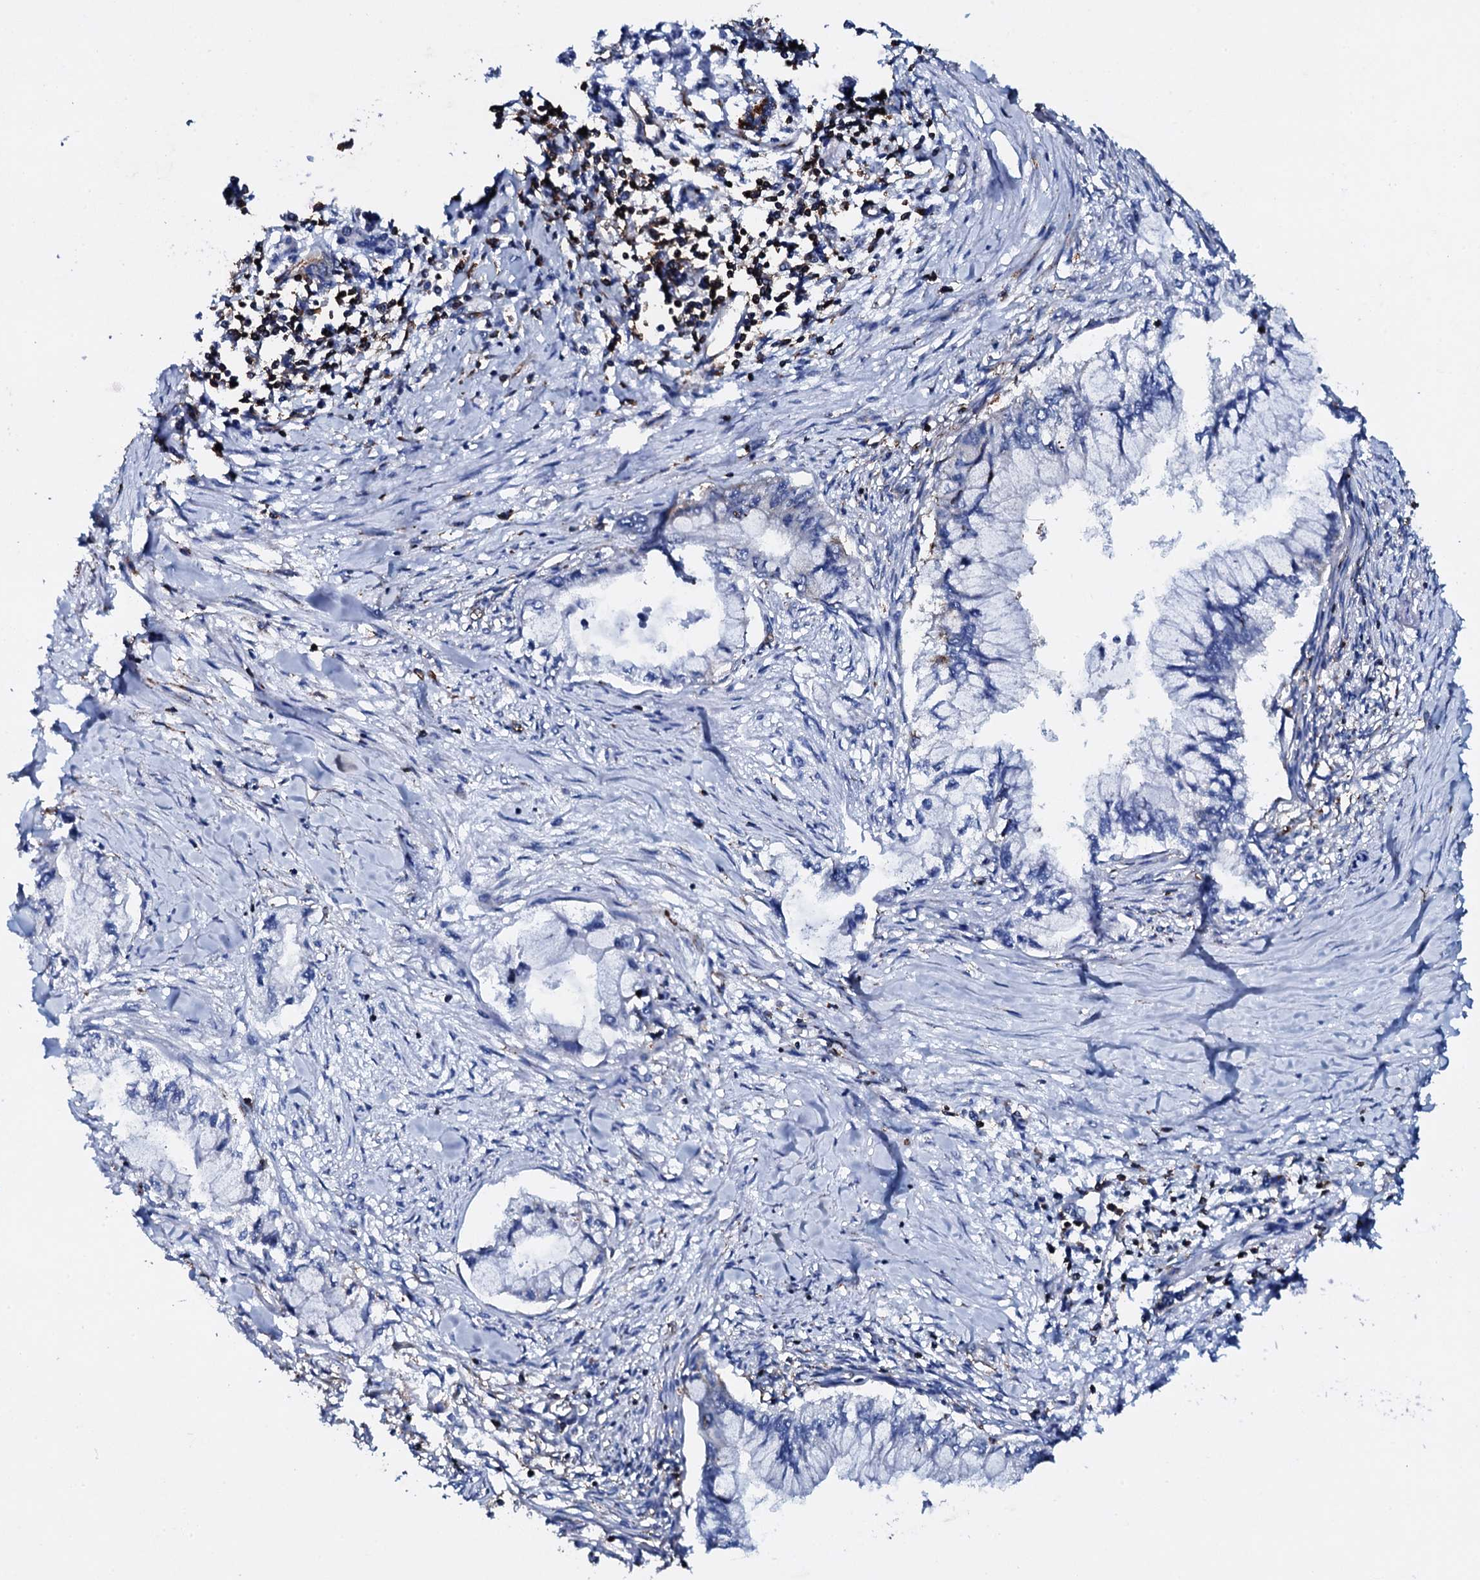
{"staining": {"intensity": "negative", "quantity": "none", "location": "none"}, "tissue": "pancreatic cancer", "cell_type": "Tumor cells", "image_type": "cancer", "snomed": [{"axis": "morphology", "description": "Adenocarcinoma, NOS"}, {"axis": "topography", "description": "Pancreas"}], "caption": "A histopathology image of pancreatic cancer stained for a protein exhibits no brown staining in tumor cells.", "gene": "MS4A4E", "patient": {"sex": "male", "age": 48}}